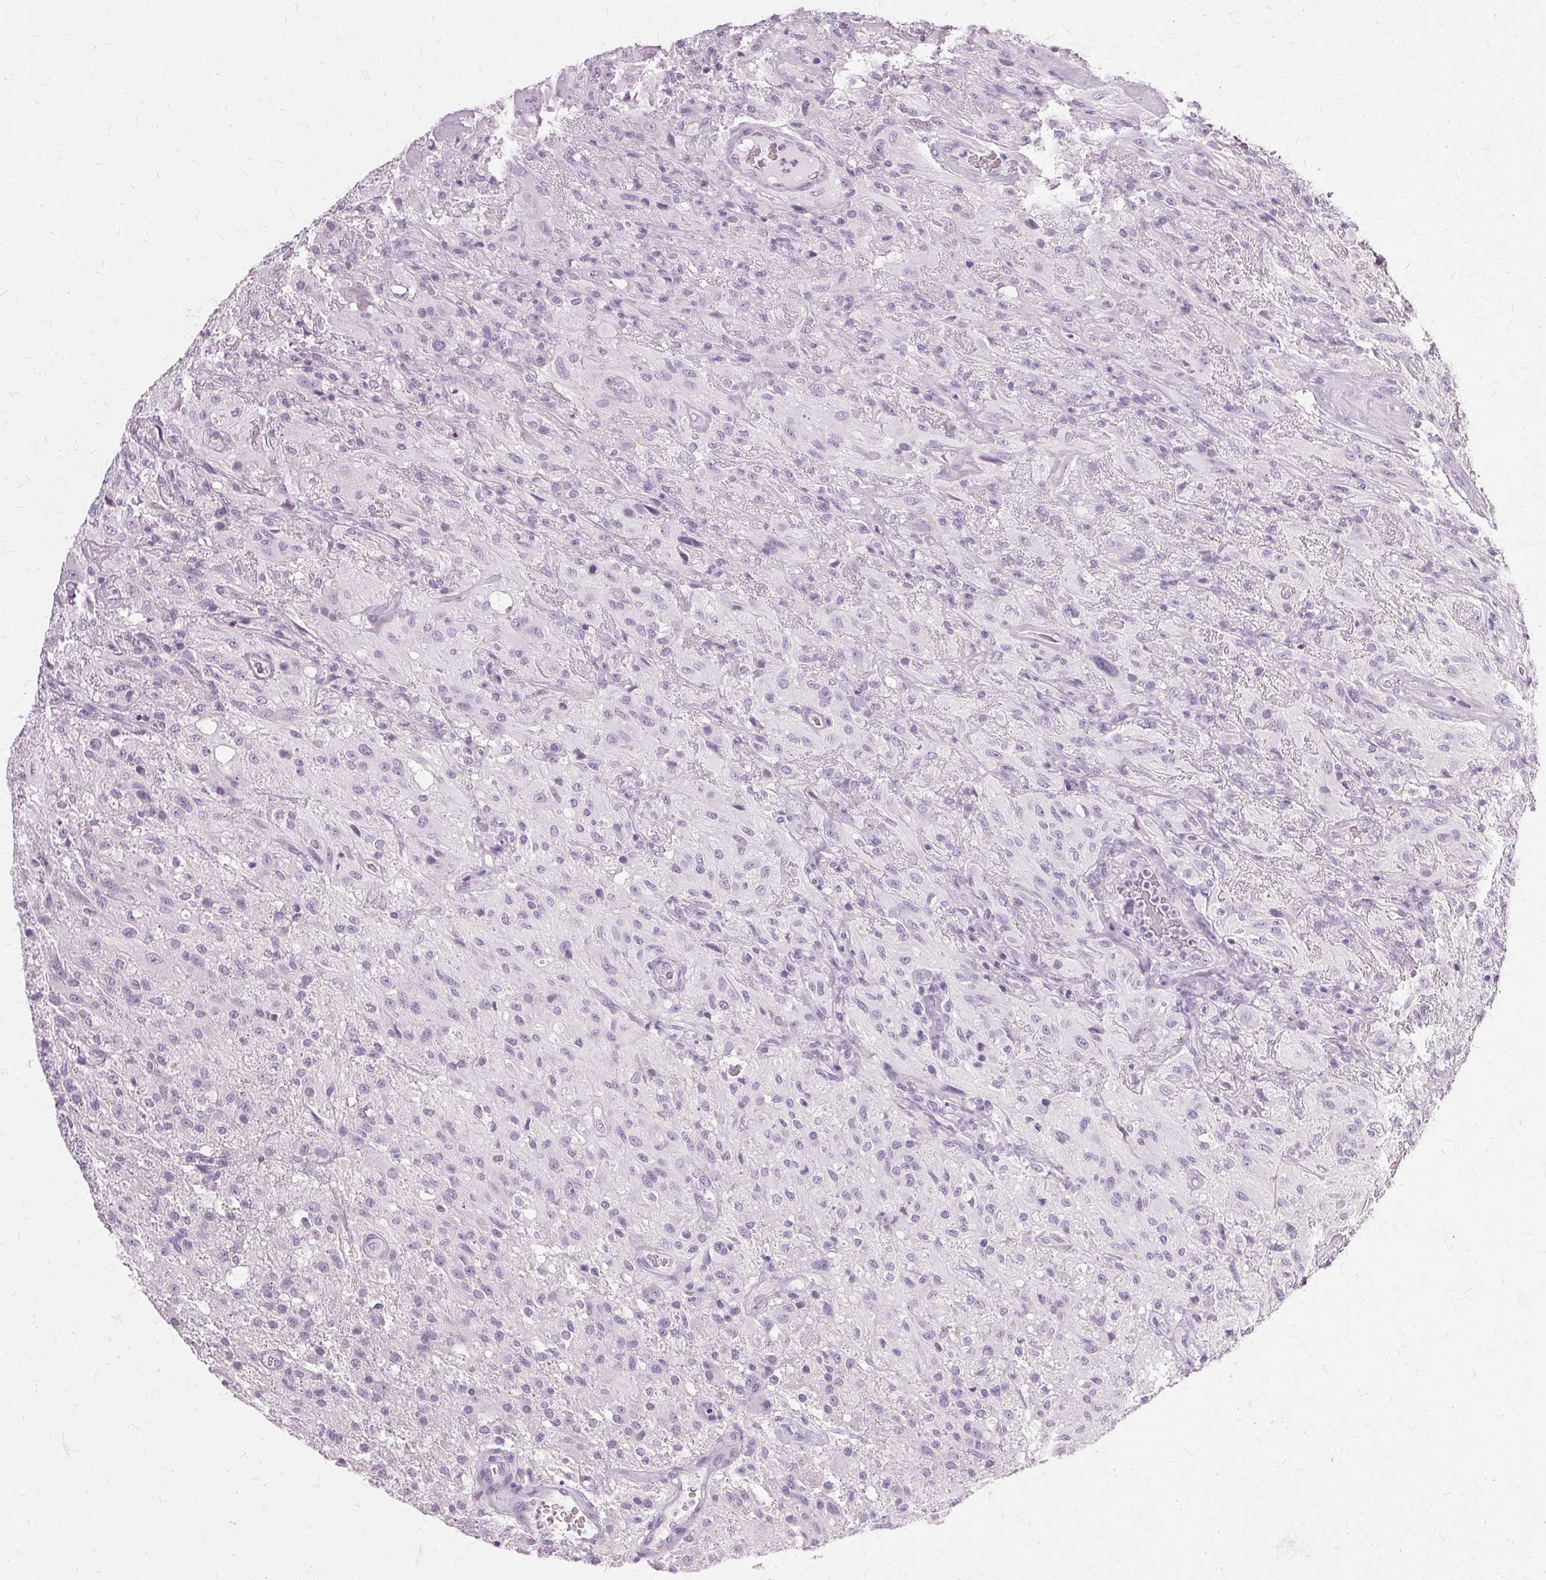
{"staining": {"intensity": "negative", "quantity": "none", "location": "none"}, "tissue": "glioma", "cell_type": "Tumor cells", "image_type": "cancer", "snomed": [{"axis": "morphology", "description": "Glioma, malignant, High grade"}, {"axis": "topography", "description": "Brain"}], "caption": "IHC histopathology image of neoplastic tissue: human glioma stained with DAB (3,3'-diaminobenzidine) reveals no significant protein positivity in tumor cells.", "gene": "SLC45A3", "patient": {"sex": "male", "age": 46}}